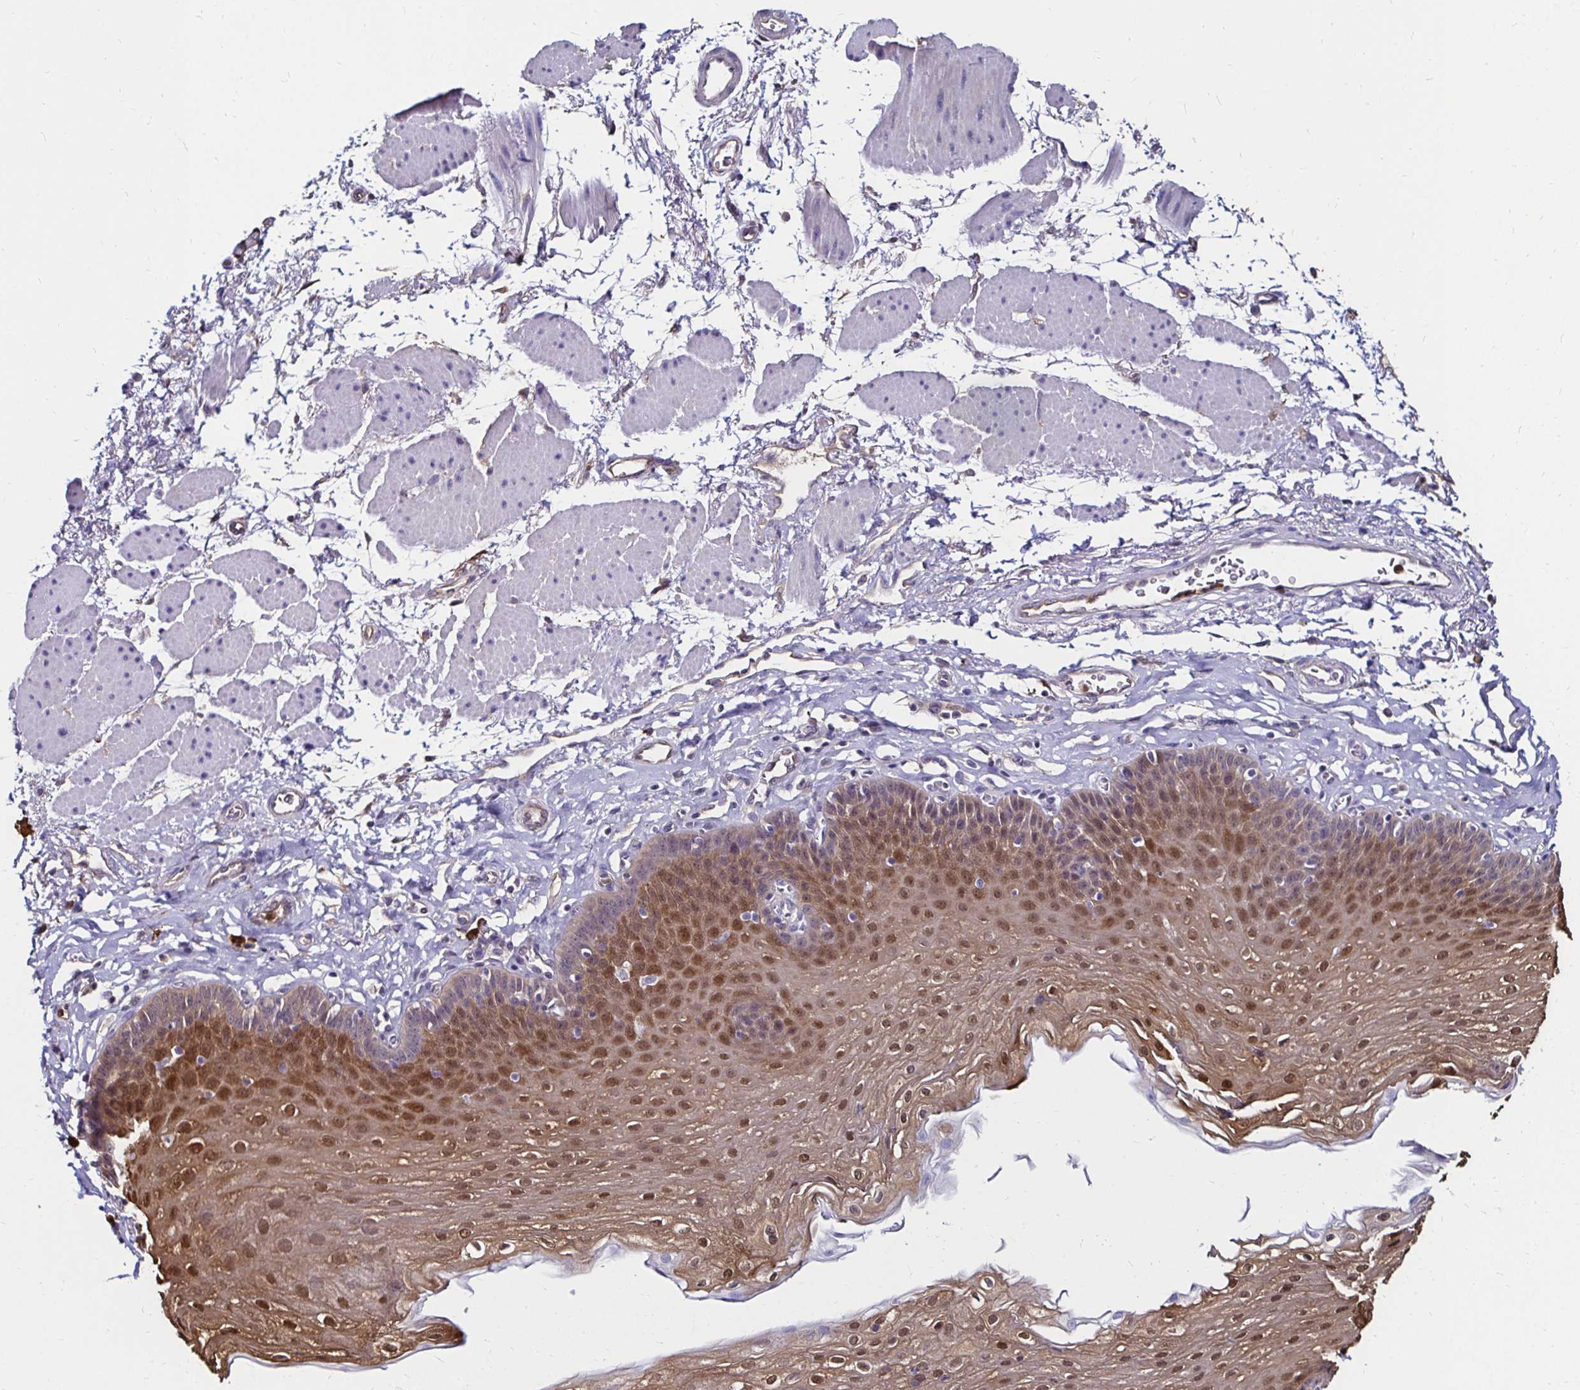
{"staining": {"intensity": "moderate", "quantity": "25%-75%", "location": "cytoplasmic/membranous,nuclear"}, "tissue": "esophagus", "cell_type": "Squamous epithelial cells", "image_type": "normal", "snomed": [{"axis": "morphology", "description": "Normal tissue, NOS"}, {"axis": "topography", "description": "Esophagus"}], "caption": "Immunohistochemical staining of normal human esophagus shows medium levels of moderate cytoplasmic/membranous,nuclear staining in about 25%-75% of squamous epithelial cells.", "gene": "TXN", "patient": {"sex": "female", "age": 81}}